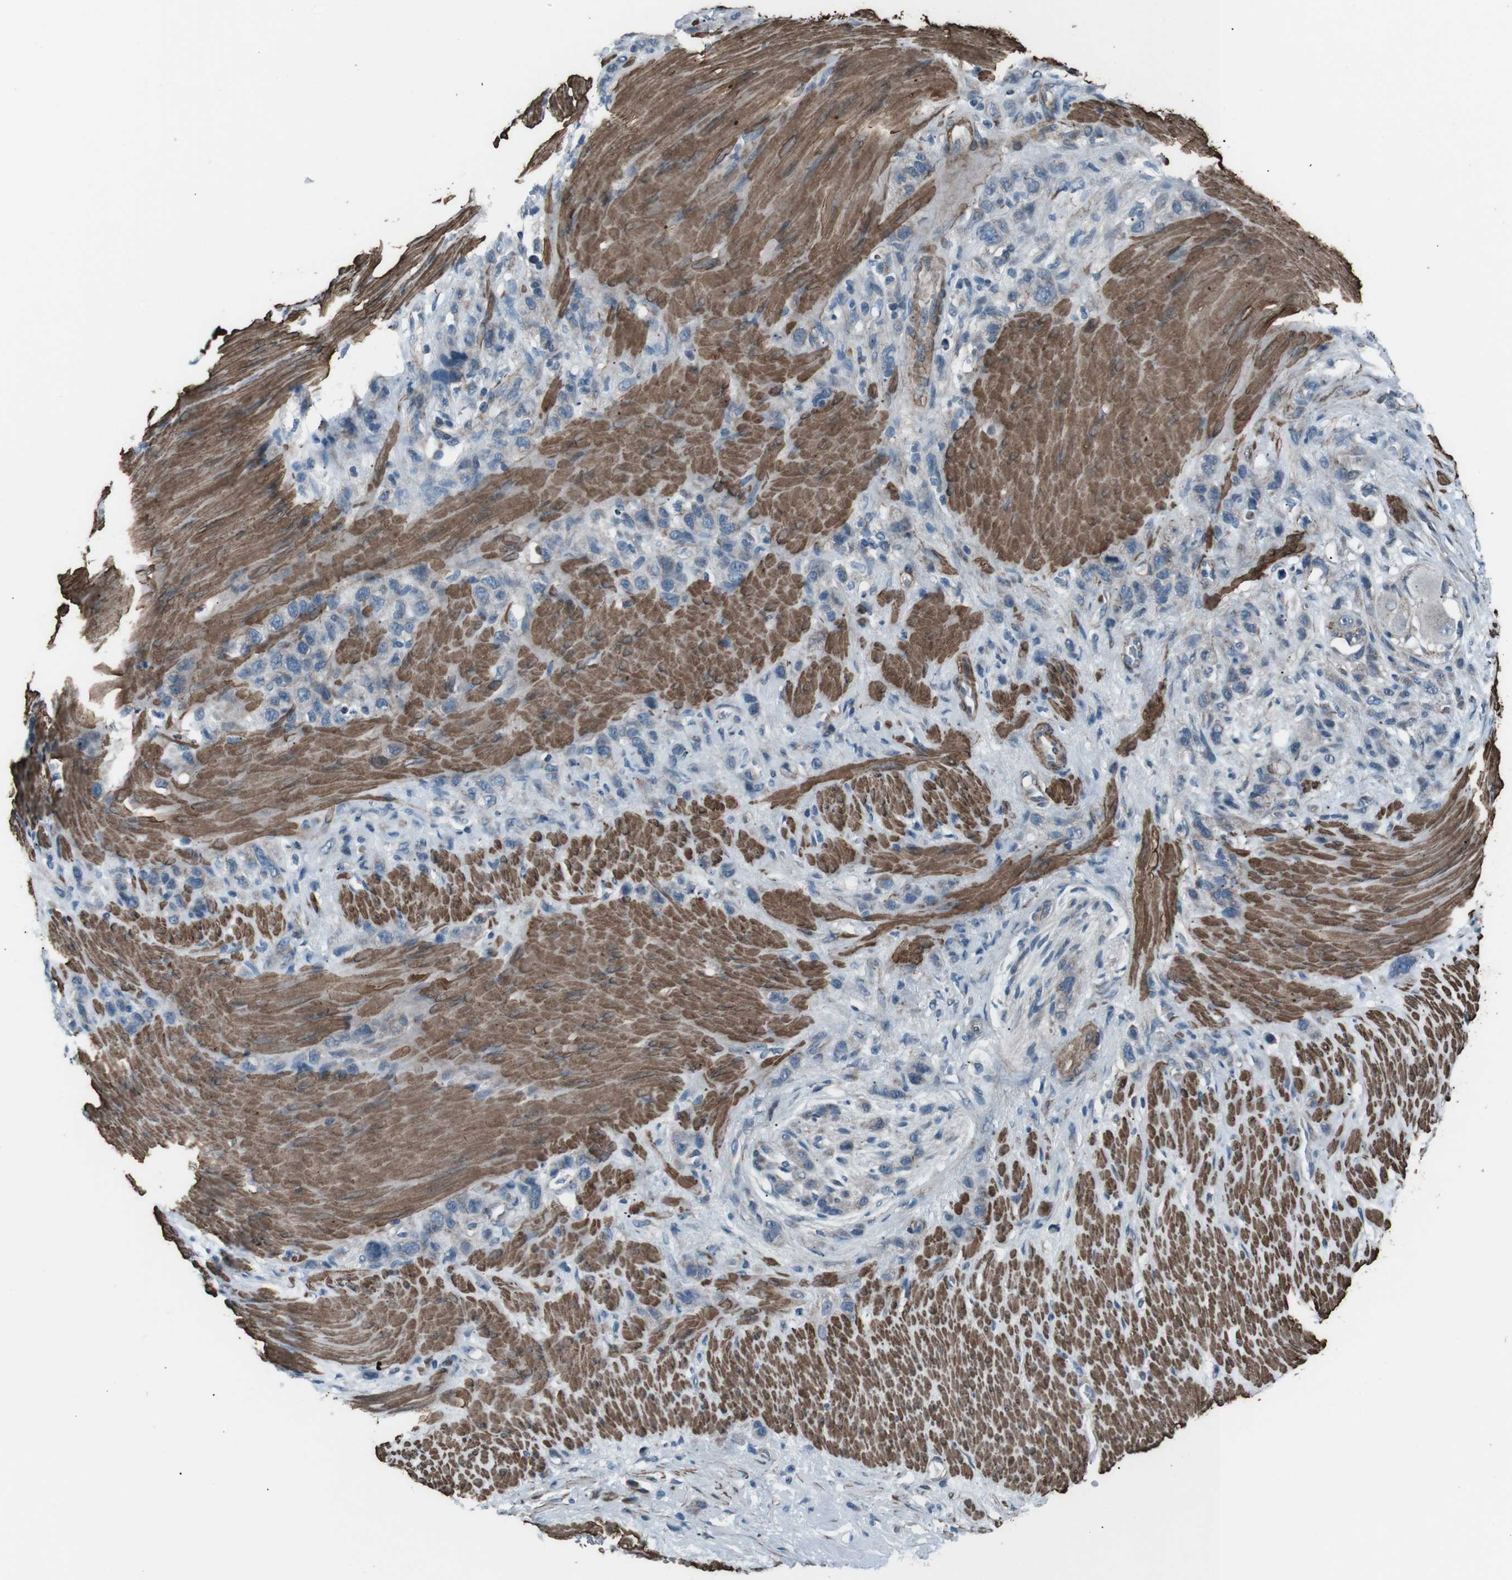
{"staining": {"intensity": "weak", "quantity": "25%-75%", "location": "cytoplasmic/membranous"}, "tissue": "stomach cancer", "cell_type": "Tumor cells", "image_type": "cancer", "snomed": [{"axis": "morphology", "description": "Adenocarcinoma, NOS"}, {"axis": "morphology", "description": "Adenocarcinoma, High grade"}, {"axis": "topography", "description": "Stomach, upper"}, {"axis": "topography", "description": "Stomach, lower"}], "caption": "Protein expression analysis of human stomach cancer reveals weak cytoplasmic/membranous positivity in approximately 25%-75% of tumor cells. (Stains: DAB (3,3'-diaminobenzidine) in brown, nuclei in blue, Microscopy: brightfield microscopy at high magnification).", "gene": "PDLIM5", "patient": {"sex": "female", "age": 65}}